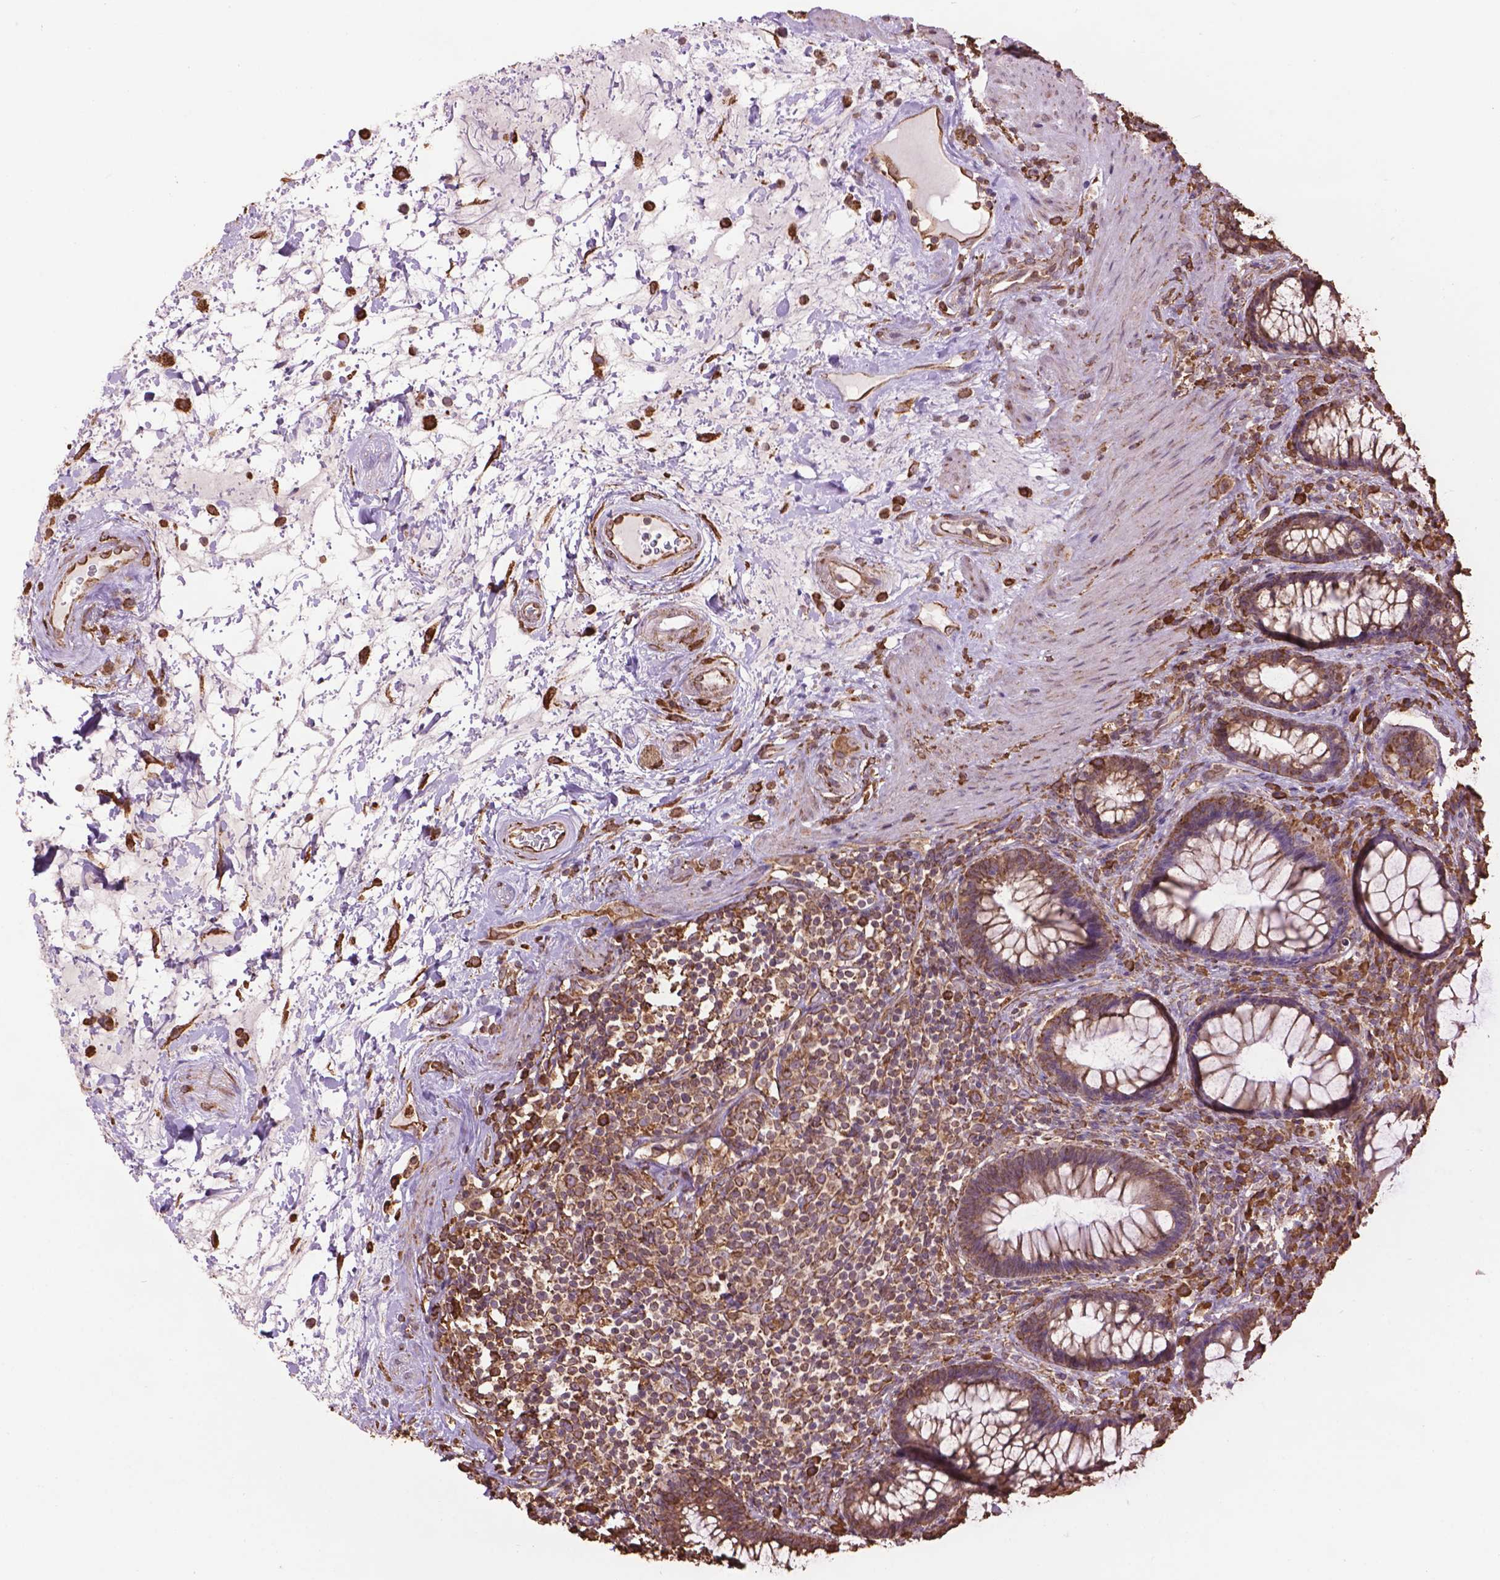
{"staining": {"intensity": "moderate", "quantity": ">75%", "location": "cytoplasmic/membranous"}, "tissue": "rectum", "cell_type": "Glandular cells", "image_type": "normal", "snomed": [{"axis": "morphology", "description": "Normal tissue, NOS"}, {"axis": "topography", "description": "Rectum"}], "caption": "This is a histology image of IHC staining of benign rectum, which shows moderate positivity in the cytoplasmic/membranous of glandular cells.", "gene": "PPP2R5E", "patient": {"sex": "male", "age": 72}}